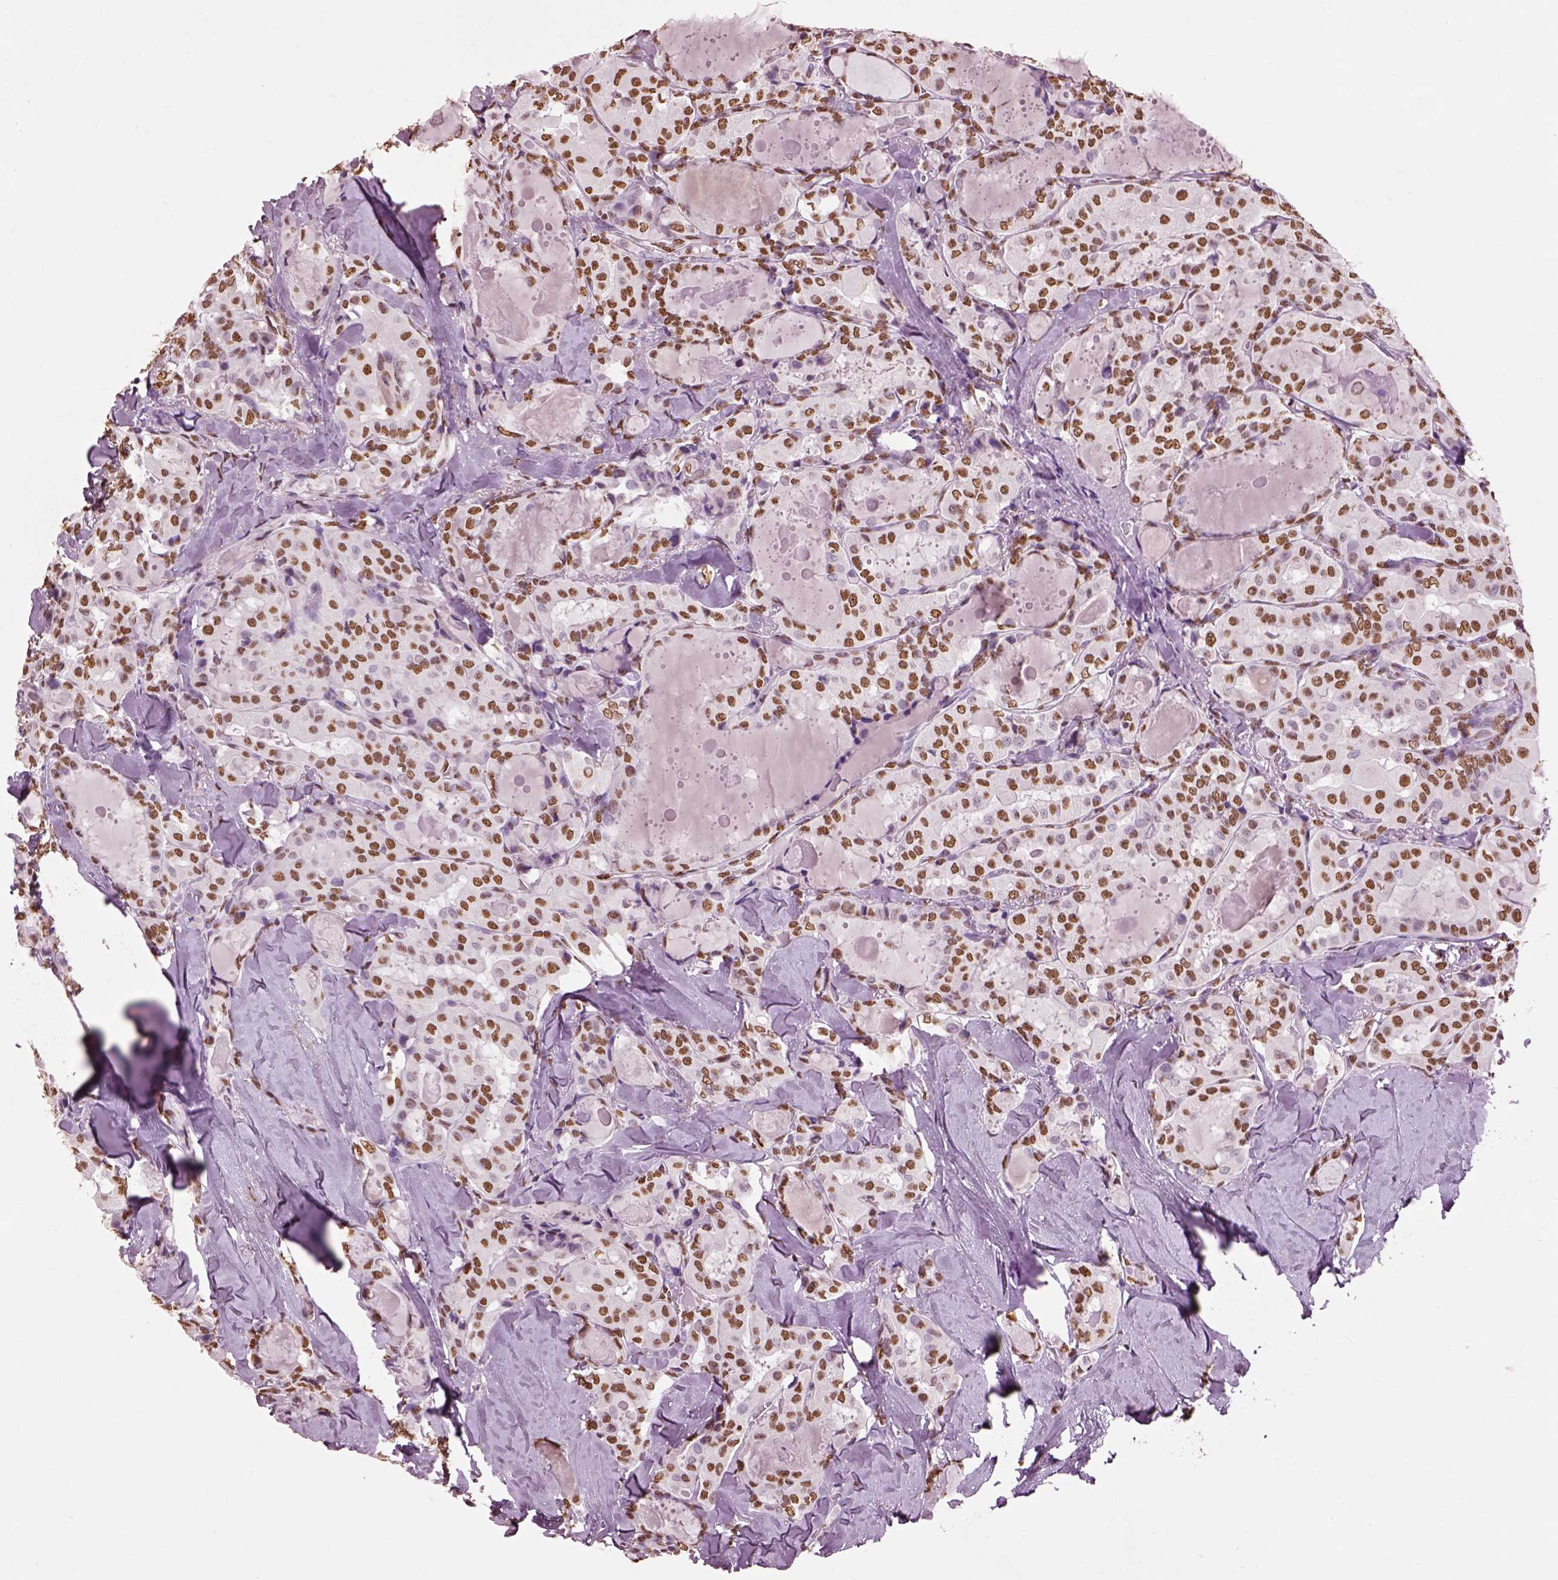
{"staining": {"intensity": "moderate", "quantity": ">75%", "location": "nuclear"}, "tissue": "thyroid cancer", "cell_type": "Tumor cells", "image_type": "cancer", "snomed": [{"axis": "morphology", "description": "Papillary adenocarcinoma, NOS"}, {"axis": "topography", "description": "Thyroid gland"}], "caption": "Brown immunohistochemical staining in human thyroid cancer displays moderate nuclear expression in about >75% of tumor cells. The staining was performed using DAB, with brown indicating positive protein expression. Nuclei are stained blue with hematoxylin.", "gene": "DDX3X", "patient": {"sex": "female", "age": 41}}